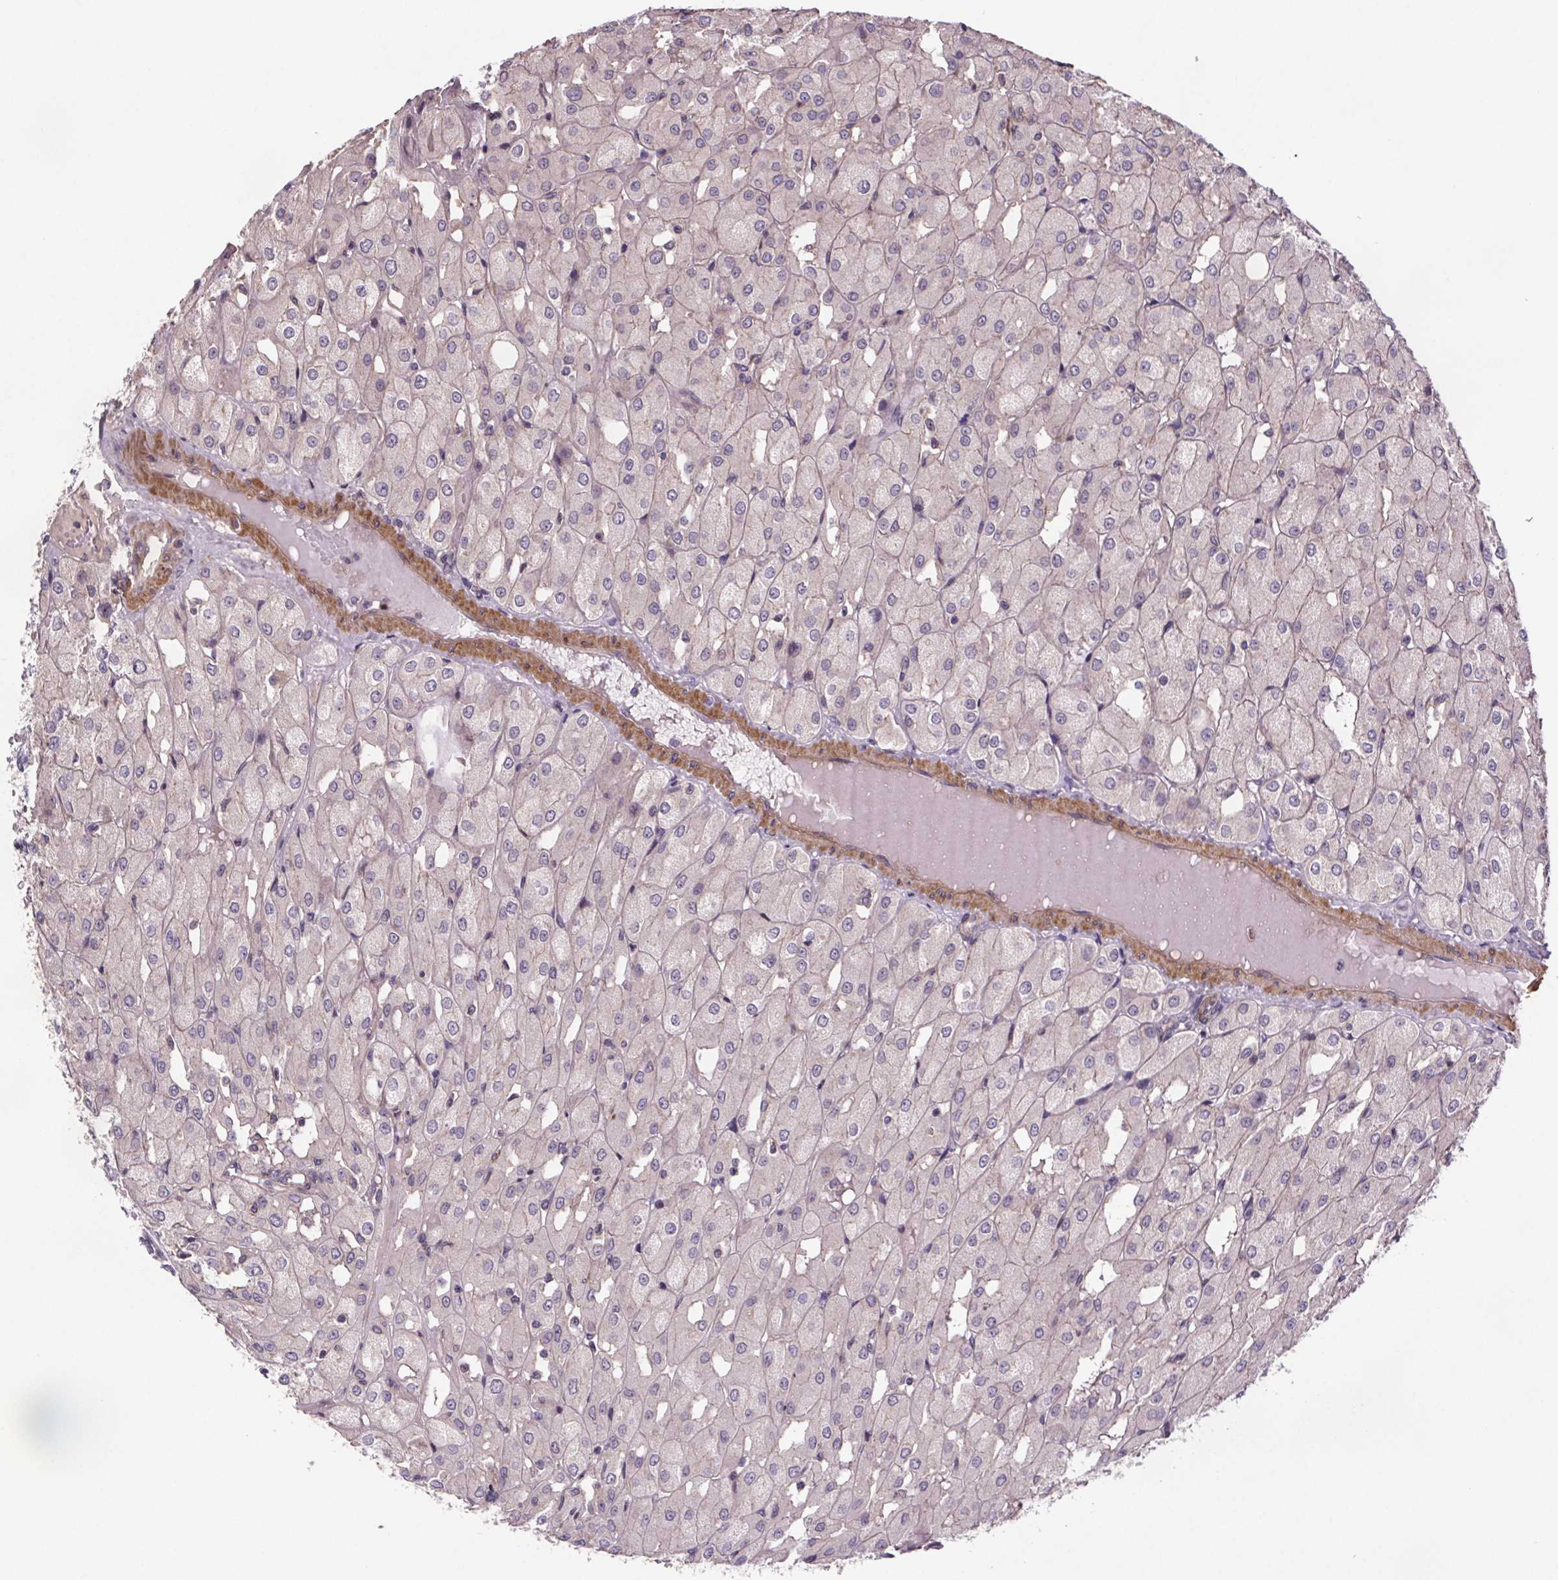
{"staining": {"intensity": "negative", "quantity": "none", "location": "none"}, "tissue": "renal cancer", "cell_type": "Tumor cells", "image_type": "cancer", "snomed": [{"axis": "morphology", "description": "Adenocarcinoma, NOS"}, {"axis": "topography", "description": "Kidney"}], "caption": "Immunohistochemistry micrograph of neoplastic tissue: human renal cancer stained with DAB displays no significant protein staining in tumor cells.", "gene": "CLN3", "patient": {"sex": "male", "age": 72}}